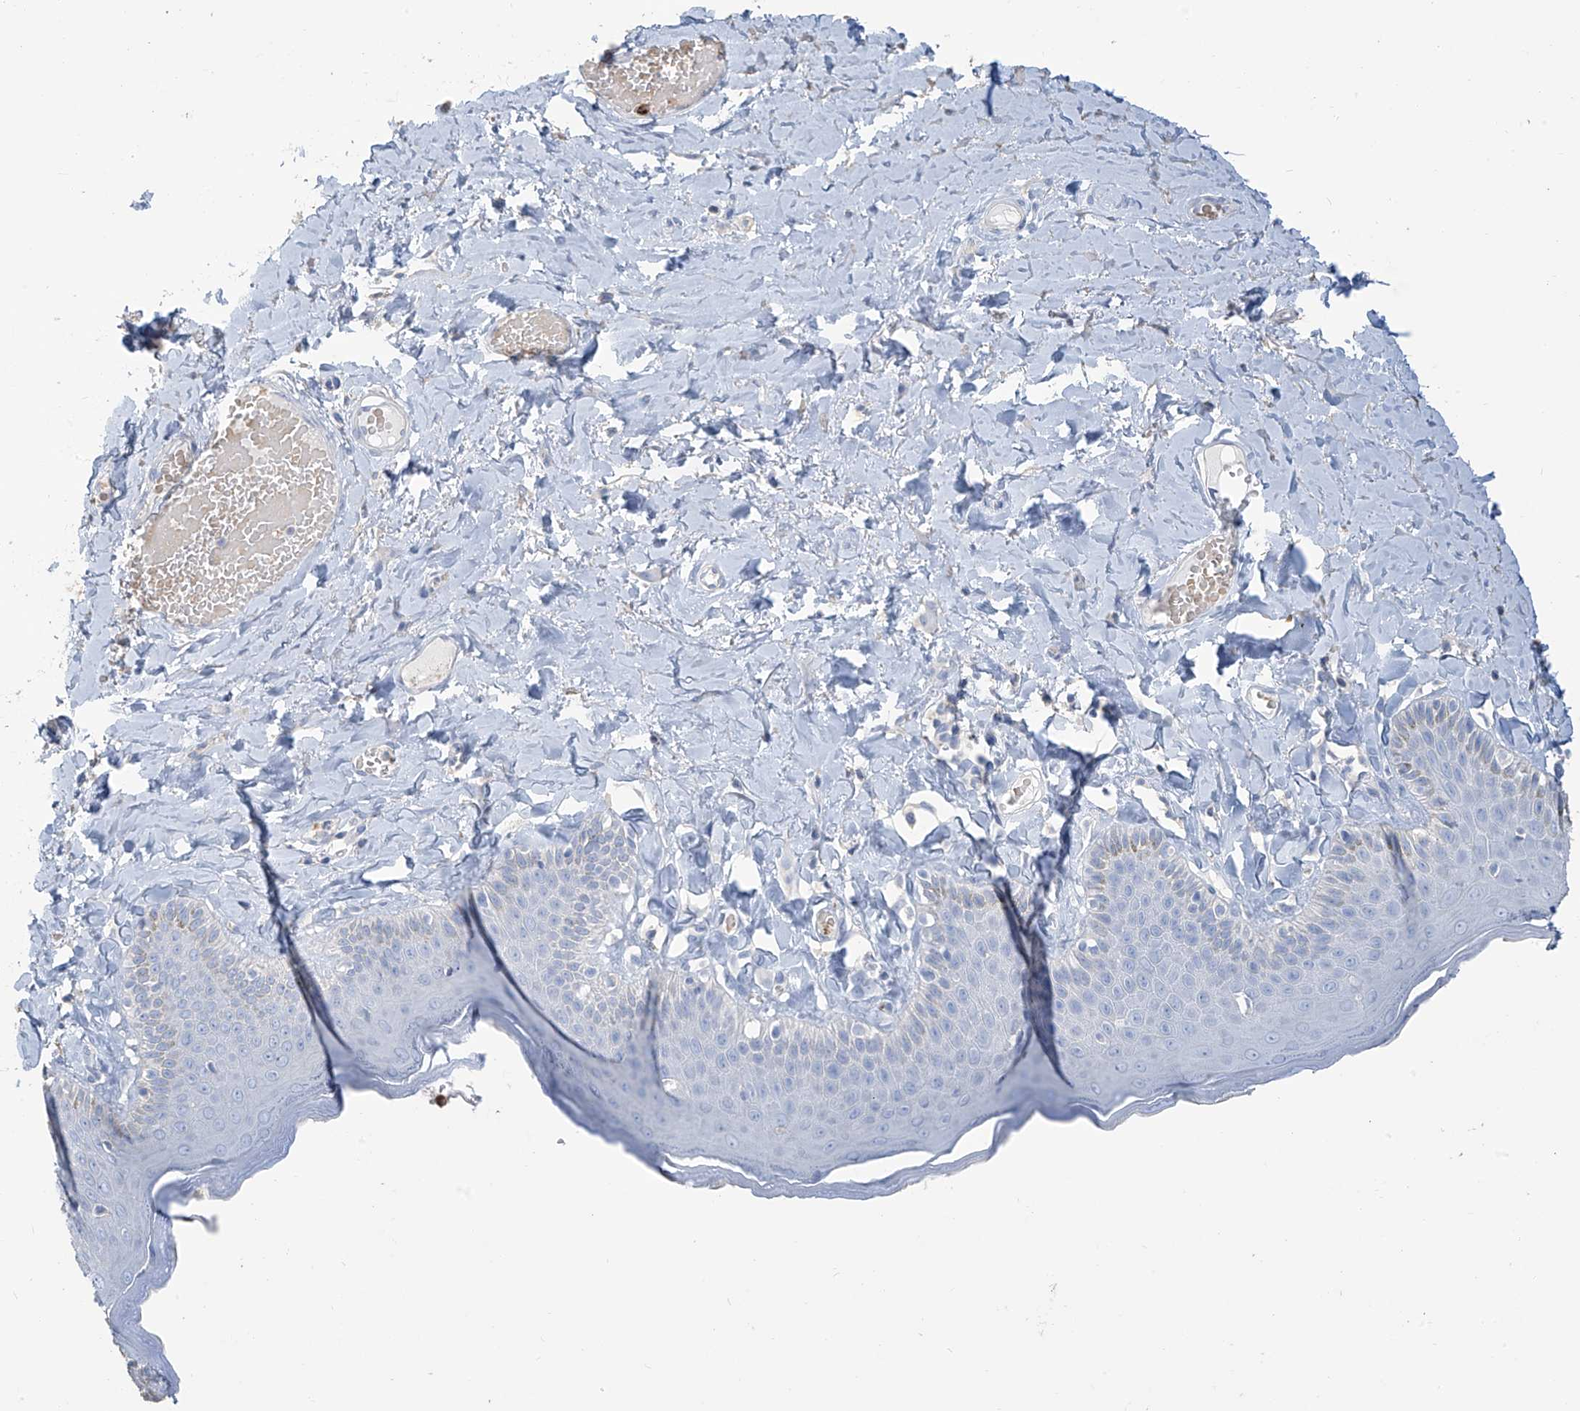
{"staining": {"intensity": "negative", "quantity": "none", "location": "none"}, "tissue": "skin", "cell_type": "Epidermal cells", "image_type": "normal", "snomed": [{"axis": "morphology", "description": "Normal tissue, NOS"}, {"axis": "topography", "description": "Anal"}], "caption": "IHC of unremarkable human skin demonstrates no expression in epidermal cells.", "gene": "PAFAH1B3", "patient": {"sex": "male", "age": 69}}